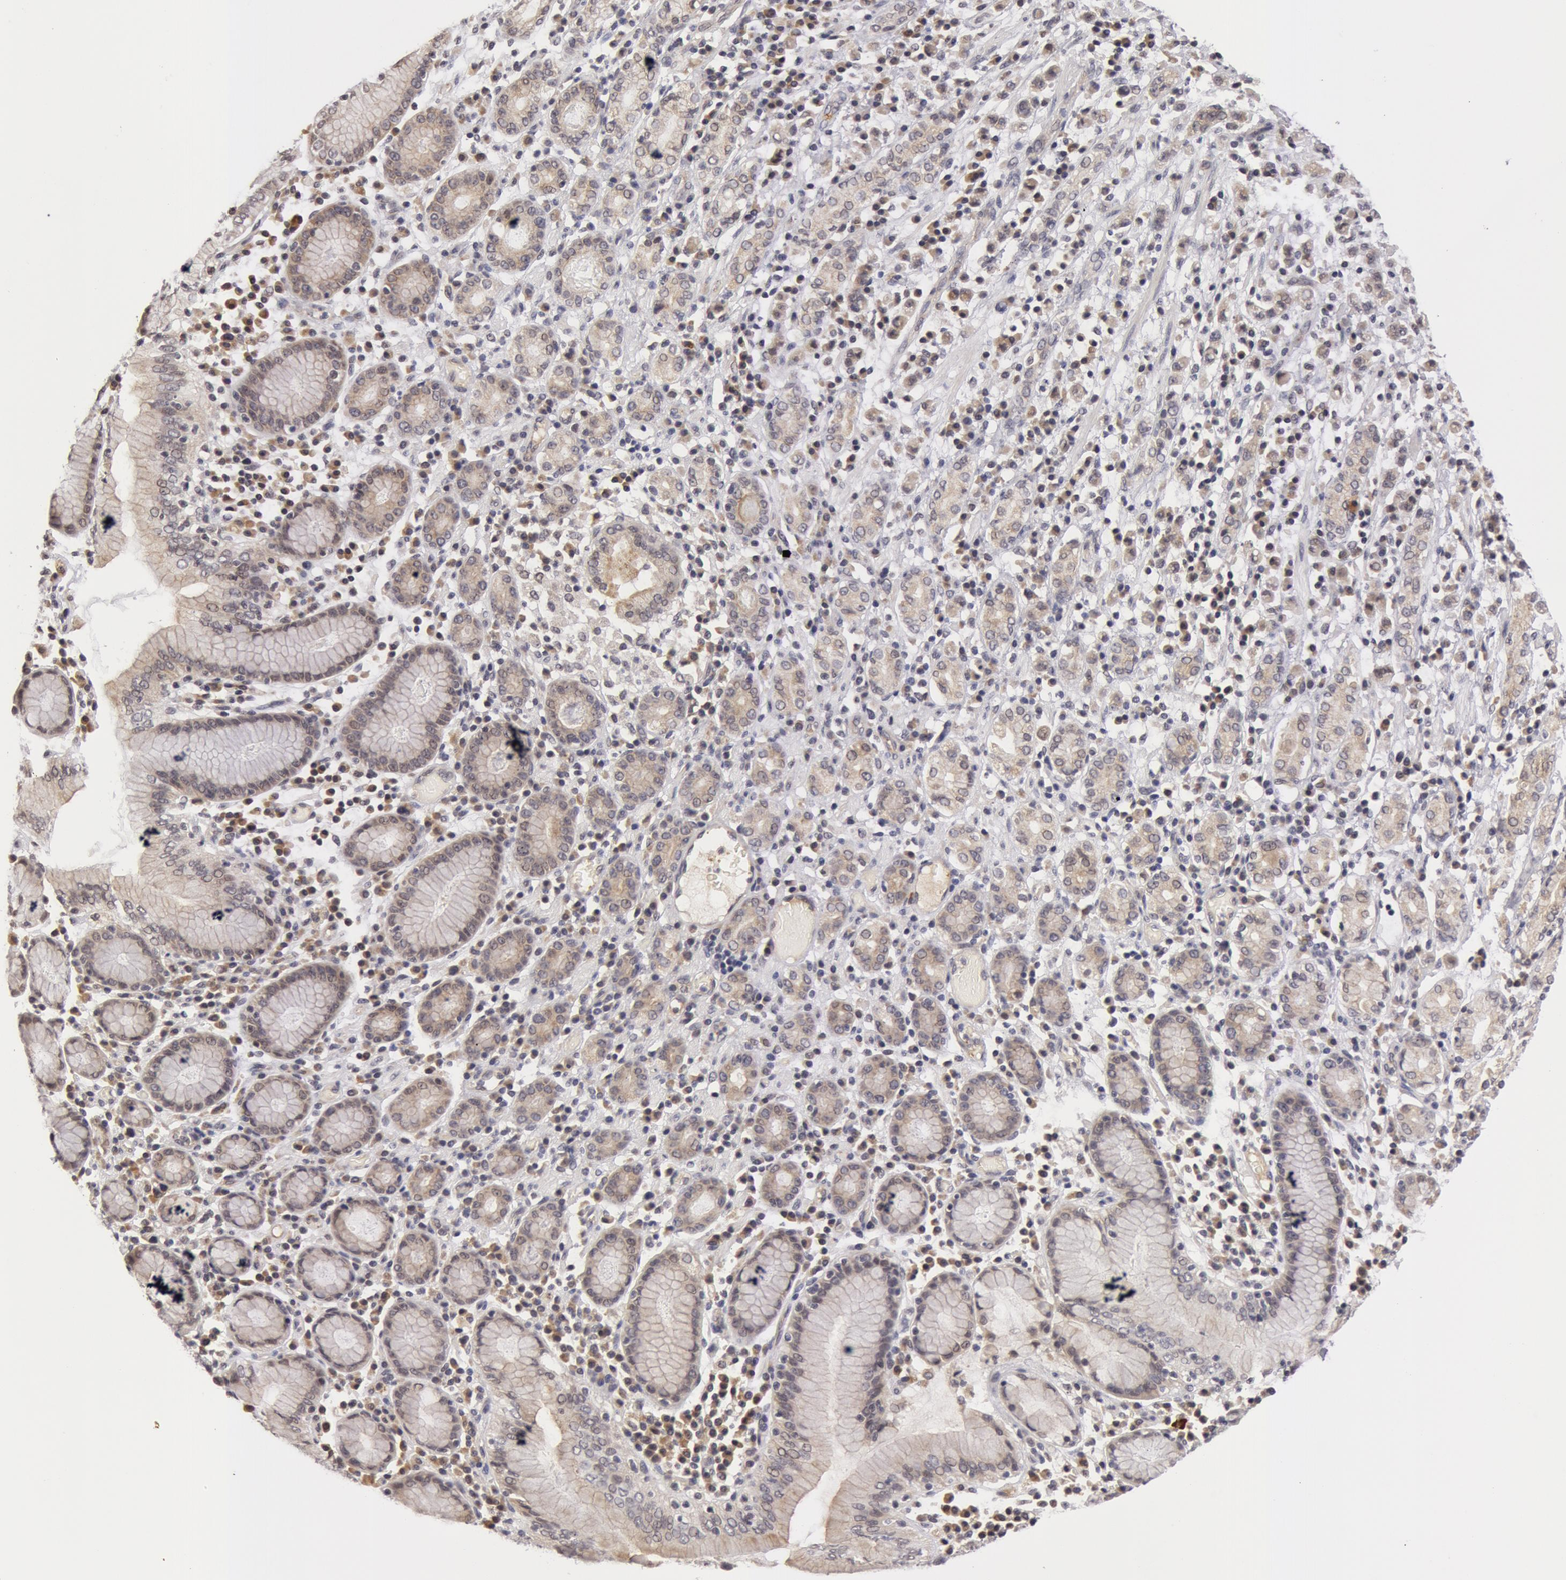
{"staining": {"intensity": "weak", "quantity": "25%-75%", "location": "cytoplasmic/membranous"}, "tissue": "stomach cancer", "cell_type": "Tumor cells", "image_type": "cancer", "snomed": [{"axis": "morphology", "description": "Adenocarcinoma, NOS"}, {"axis": "topography", "description": "Stomach, lower"}], "caption": "Weak cytoplasmic/membranous protein staining is appreciated in approximately 25%-75% of tumor cells in stomach cancer.", "gene": "SYTL4", "patient": {"sex": "male", "age": 88}}